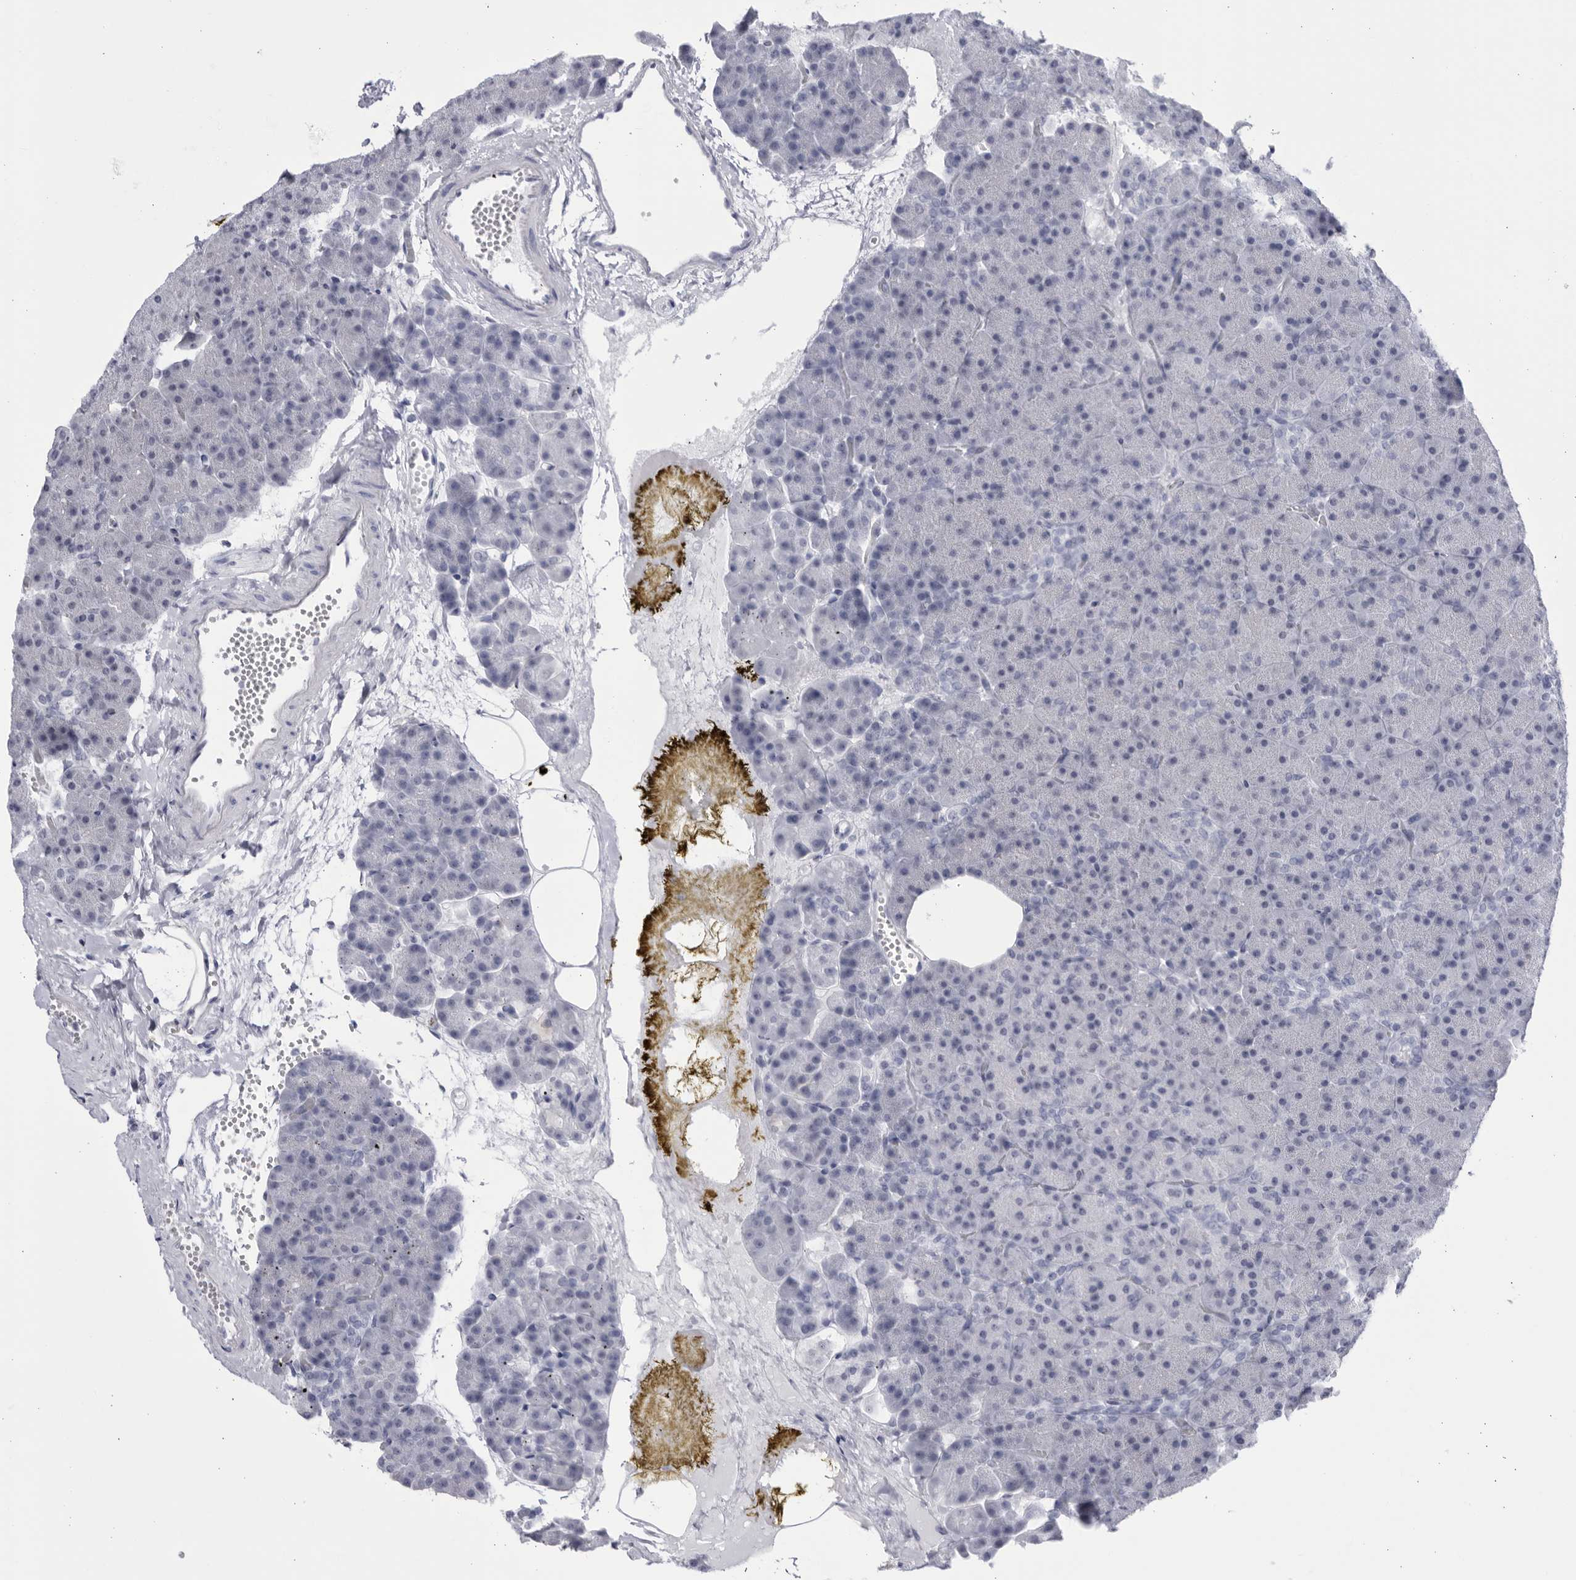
{"staining": {"intensity": "negative", "quantity": "none", "location": "none"}, "tissue": "pancreas", "cell_type": "Exocrine glandular cells", "image_type": "normal", "snomed": [{"axis": "morphology", "description": "Normal tissue, NOS"}, {"axis": "morphology", "description": "Carcinoid, malignant, NOS"}, {"axis": "topography", "description": "Pancreas"}], "caption": "High power microscopy histopathology image of an IHC image of normal pancreas, revealing no significant expression in exocrine glandular cells.", "gene": "CCDC181", "patient": {"sex": "female", "age": 35}}